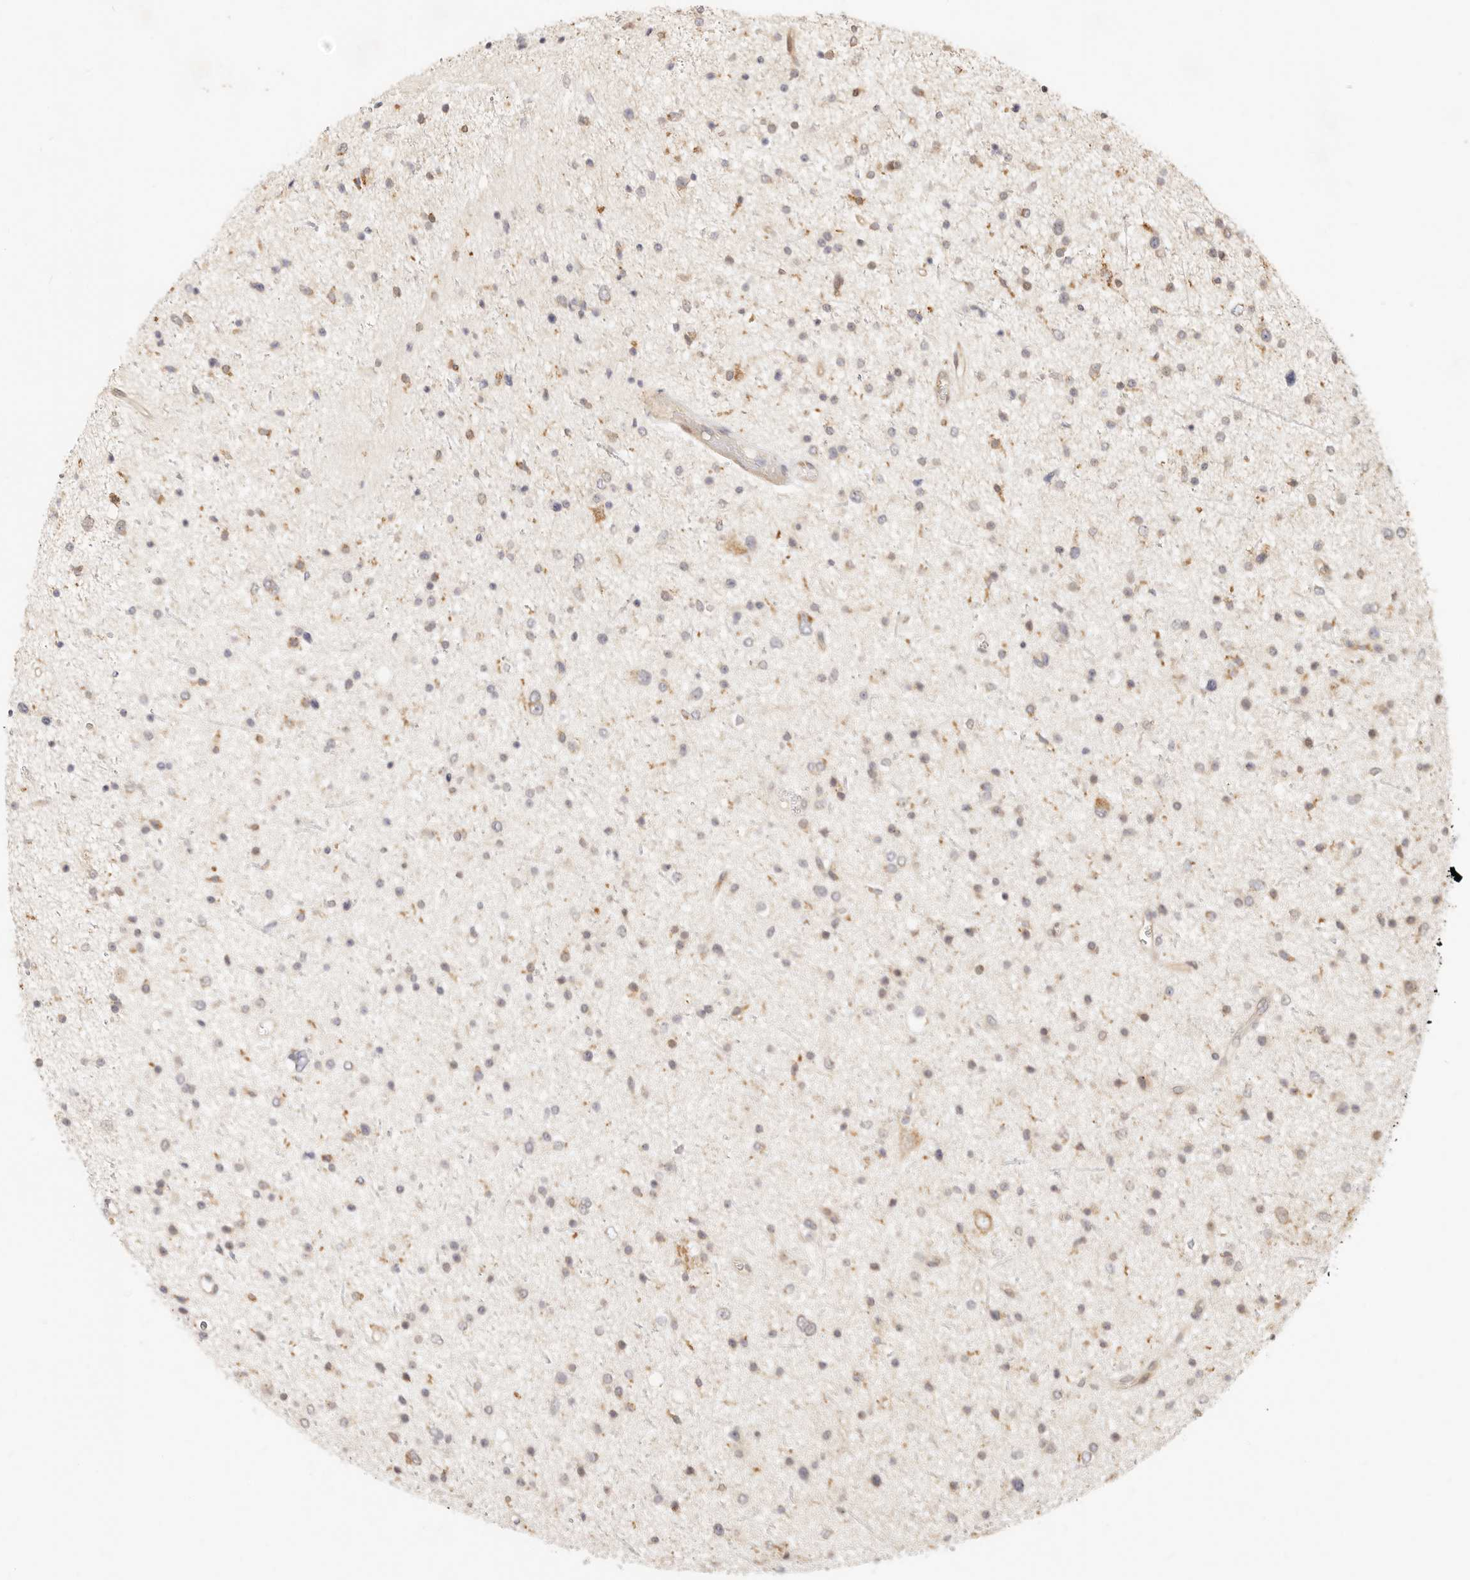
{"staining": {"intensity": "weak", "quantity": "25%-75%", "location": "cytoplasmic/membranous"}, "tissue": "glioma", "cell_type": "Tumor cells", "image_type": "cancer", "snomed": [{"axis": "morphology", "description": "Glioma, malignant, Low grade"}, {"axis": "topography", "description": "Brain"}], "caption": "IHC histopathology image of neoplastic tissue: malignant glioma (low-grade) stained using IHC exhibits low levels of weak protein expression localized specifically in the cytoplasmic/membranous of tumor cells, appearing as a cytoplasmic/membranous brown color.", "gene": "TIMM17A", "patient": {"sex": "female", "age": 37}}